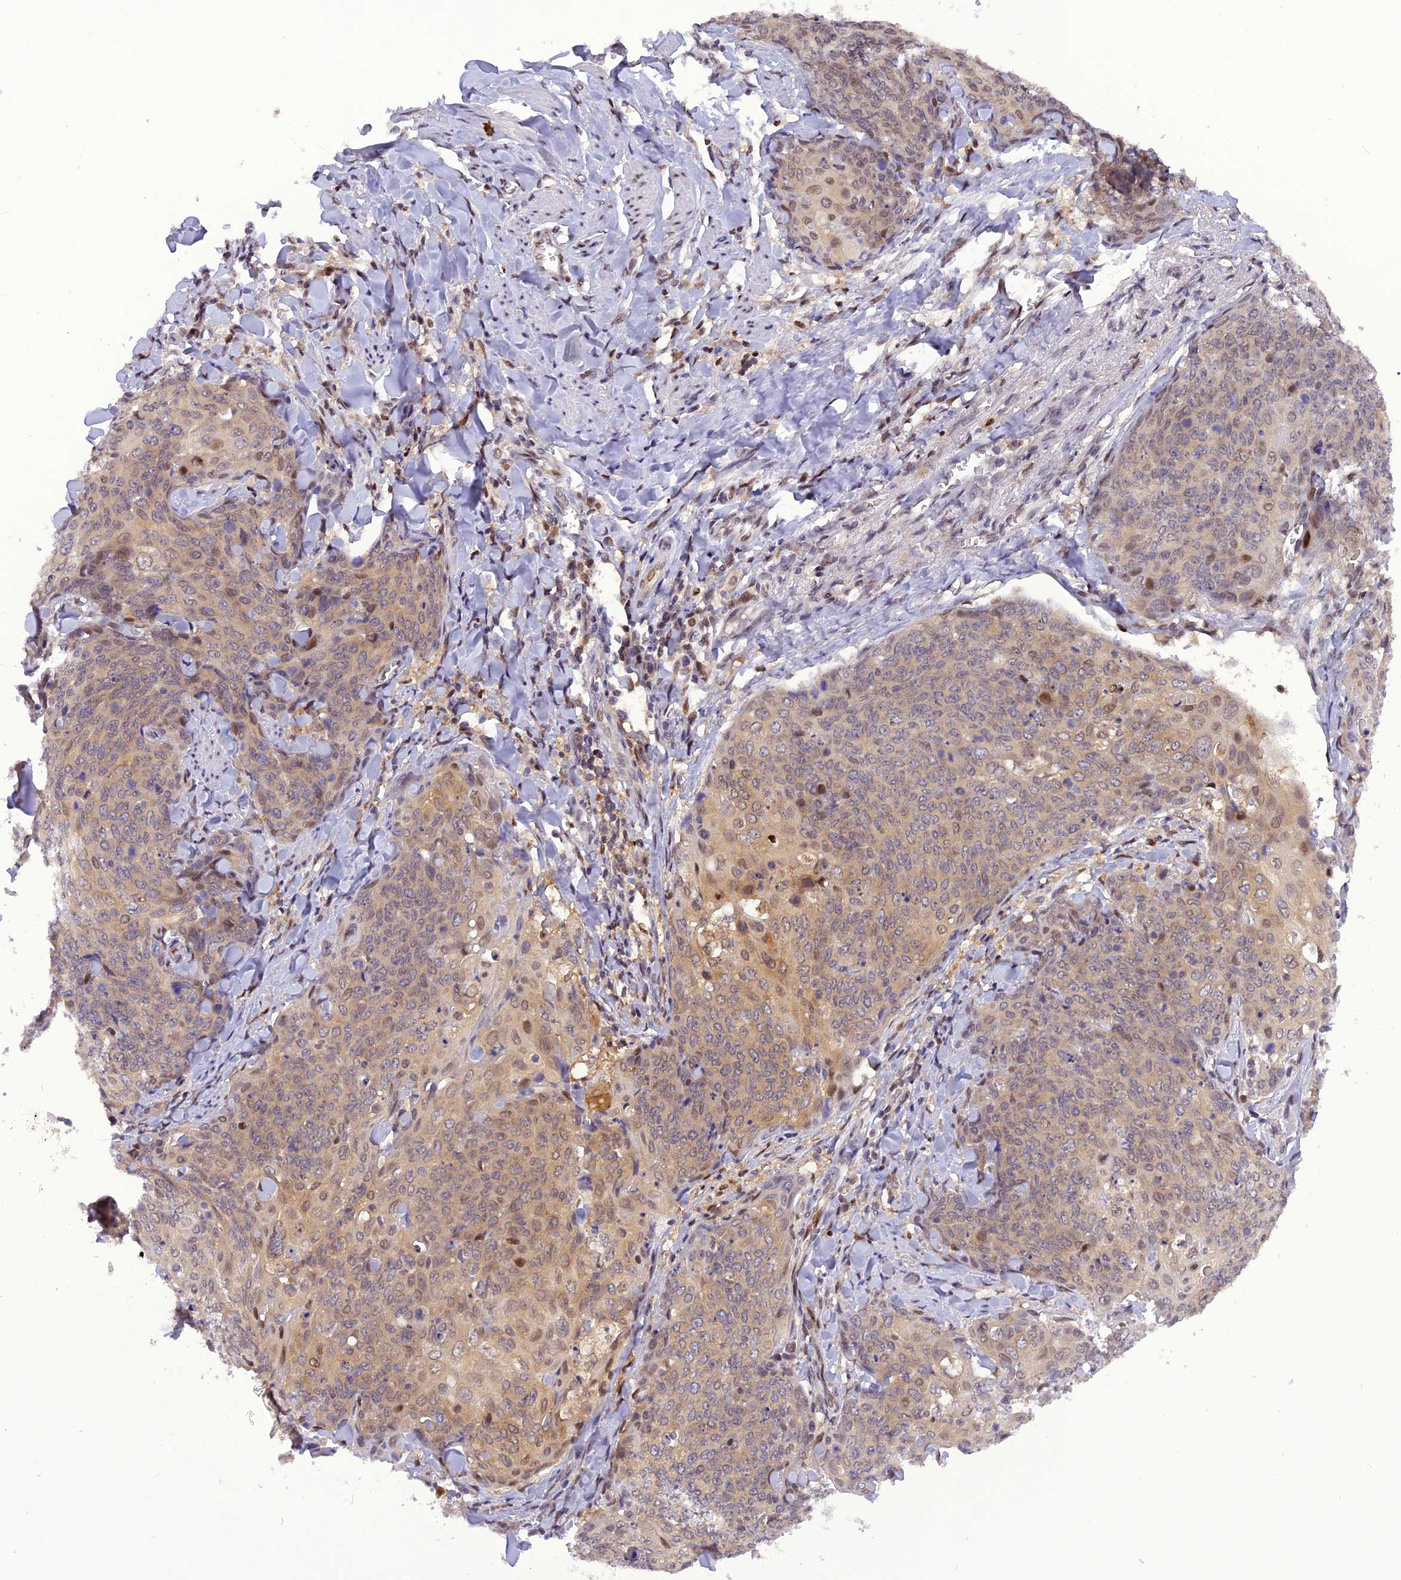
{"staining": {"intensity": "weak", "quantity": "<25%", "location": "nuclear"}, "tissue": "skin cancer", "cell_type": "Tumor cells", "image_type": "cancer", "snomed": [{"axis": "morphology", "description": "Squamous cell carcinoma, NOS"}, {"axis": "topography", "description": "Skin"}, {"axis": "topography", "description": "Vulva"}], "caption": "A photomicrograph of human skin cancer is negative for staining in tumor cells.", "gene": "RABGGTA", "patient": {"sex": "female", "age": 85}}